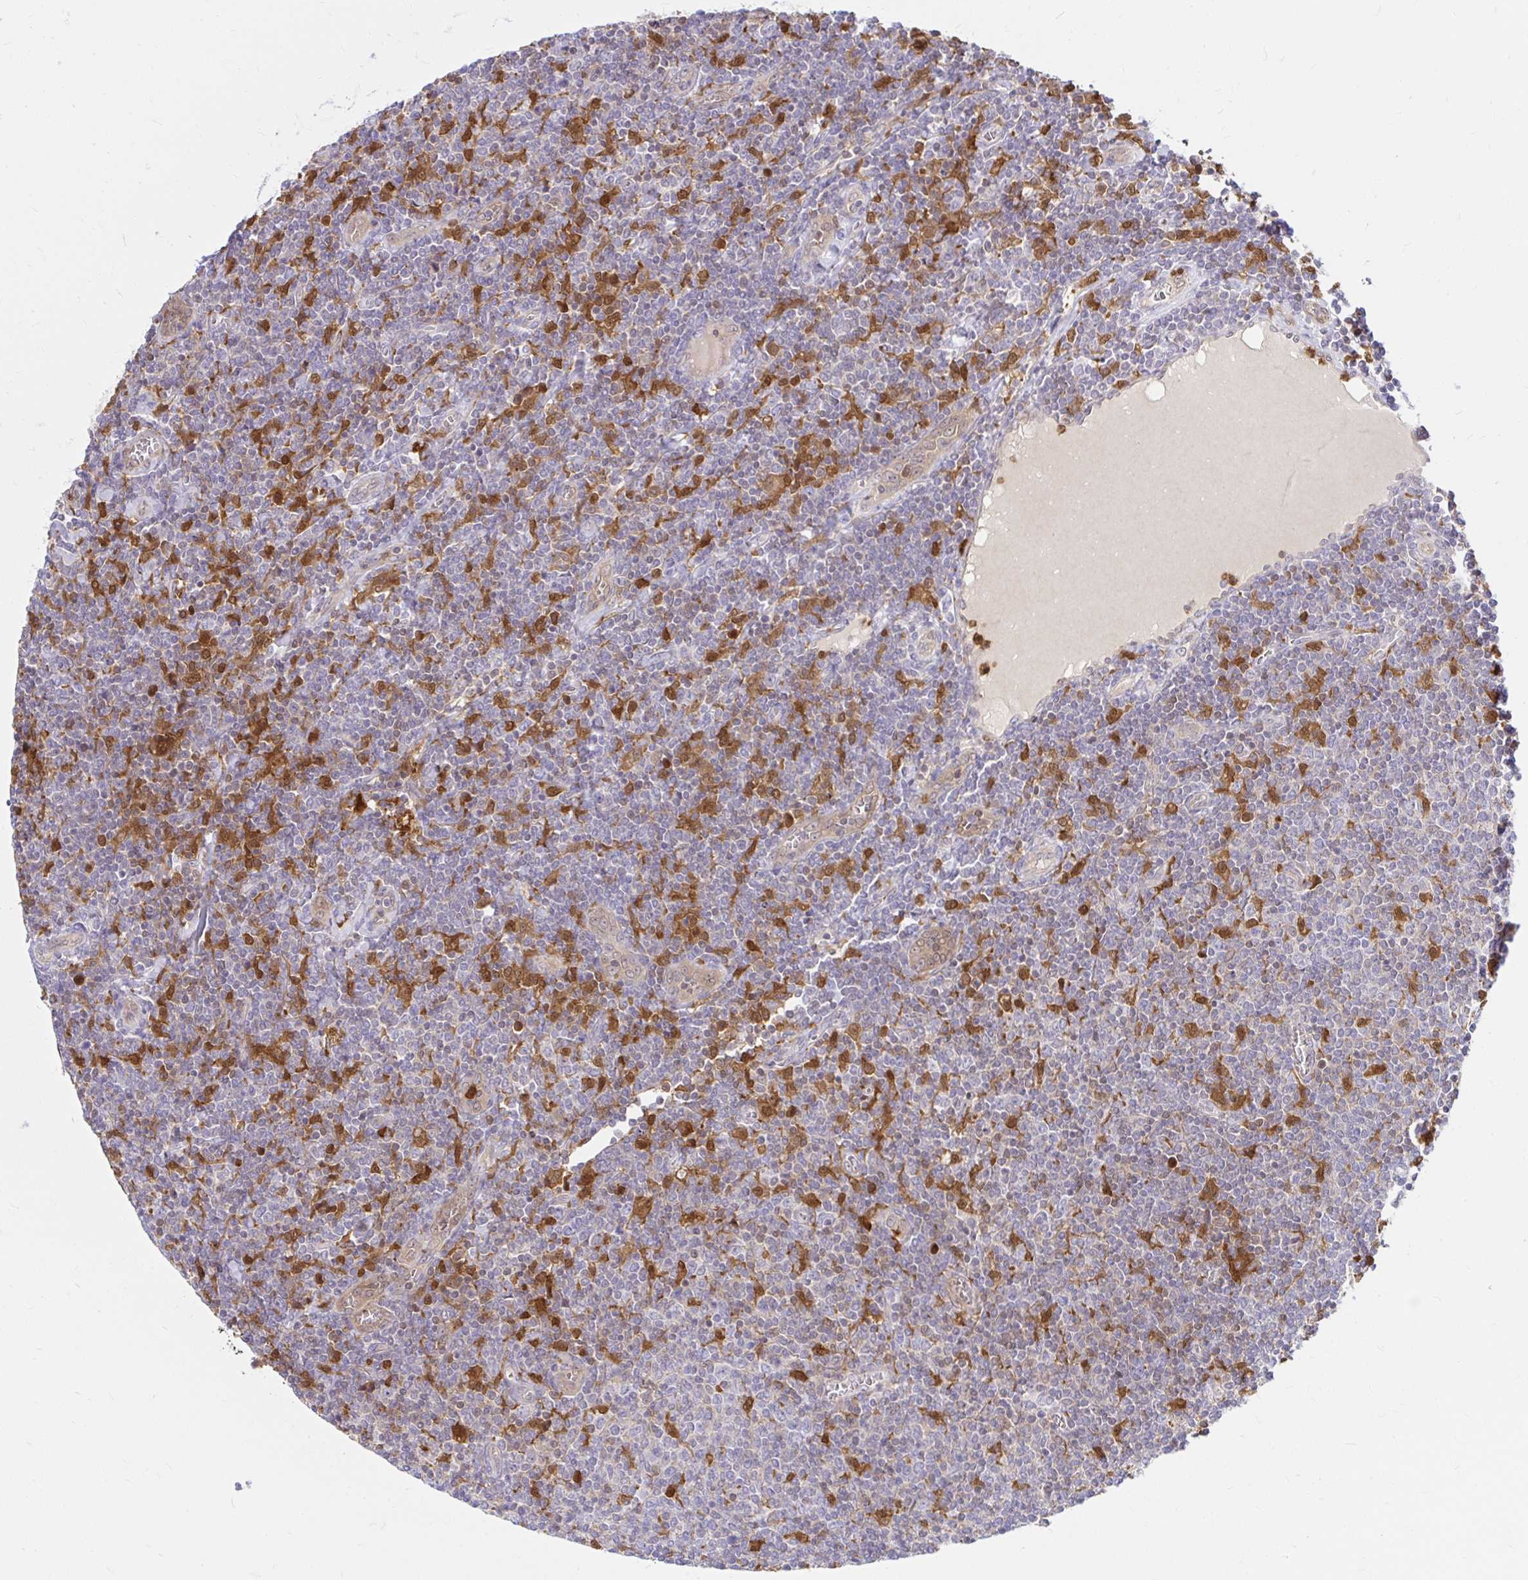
{"staining": {"intensity": "moderate", "quantity": "25%-75%", "location": "cytoplasmic/membranous"}, "tissue": "lymphoma", "cell_type": "Tumor cells", "image_type": "cancer", "snomed": [{"axis": "morphology", "description": "Malignant lymphoma, non-Hodgkin's type, Low grade"}, {"axis": "topography", "description": "Lymph node"}], "caption": "This photomicrograph exhibits immunohistochemistry staining of human lymphoma, with medium moderate cytoplasmic/membranous staining in approximately 25%-75% of tumor cells.", "gene": "PYCARD", "patient": {"sex": "male", "age": 52}}